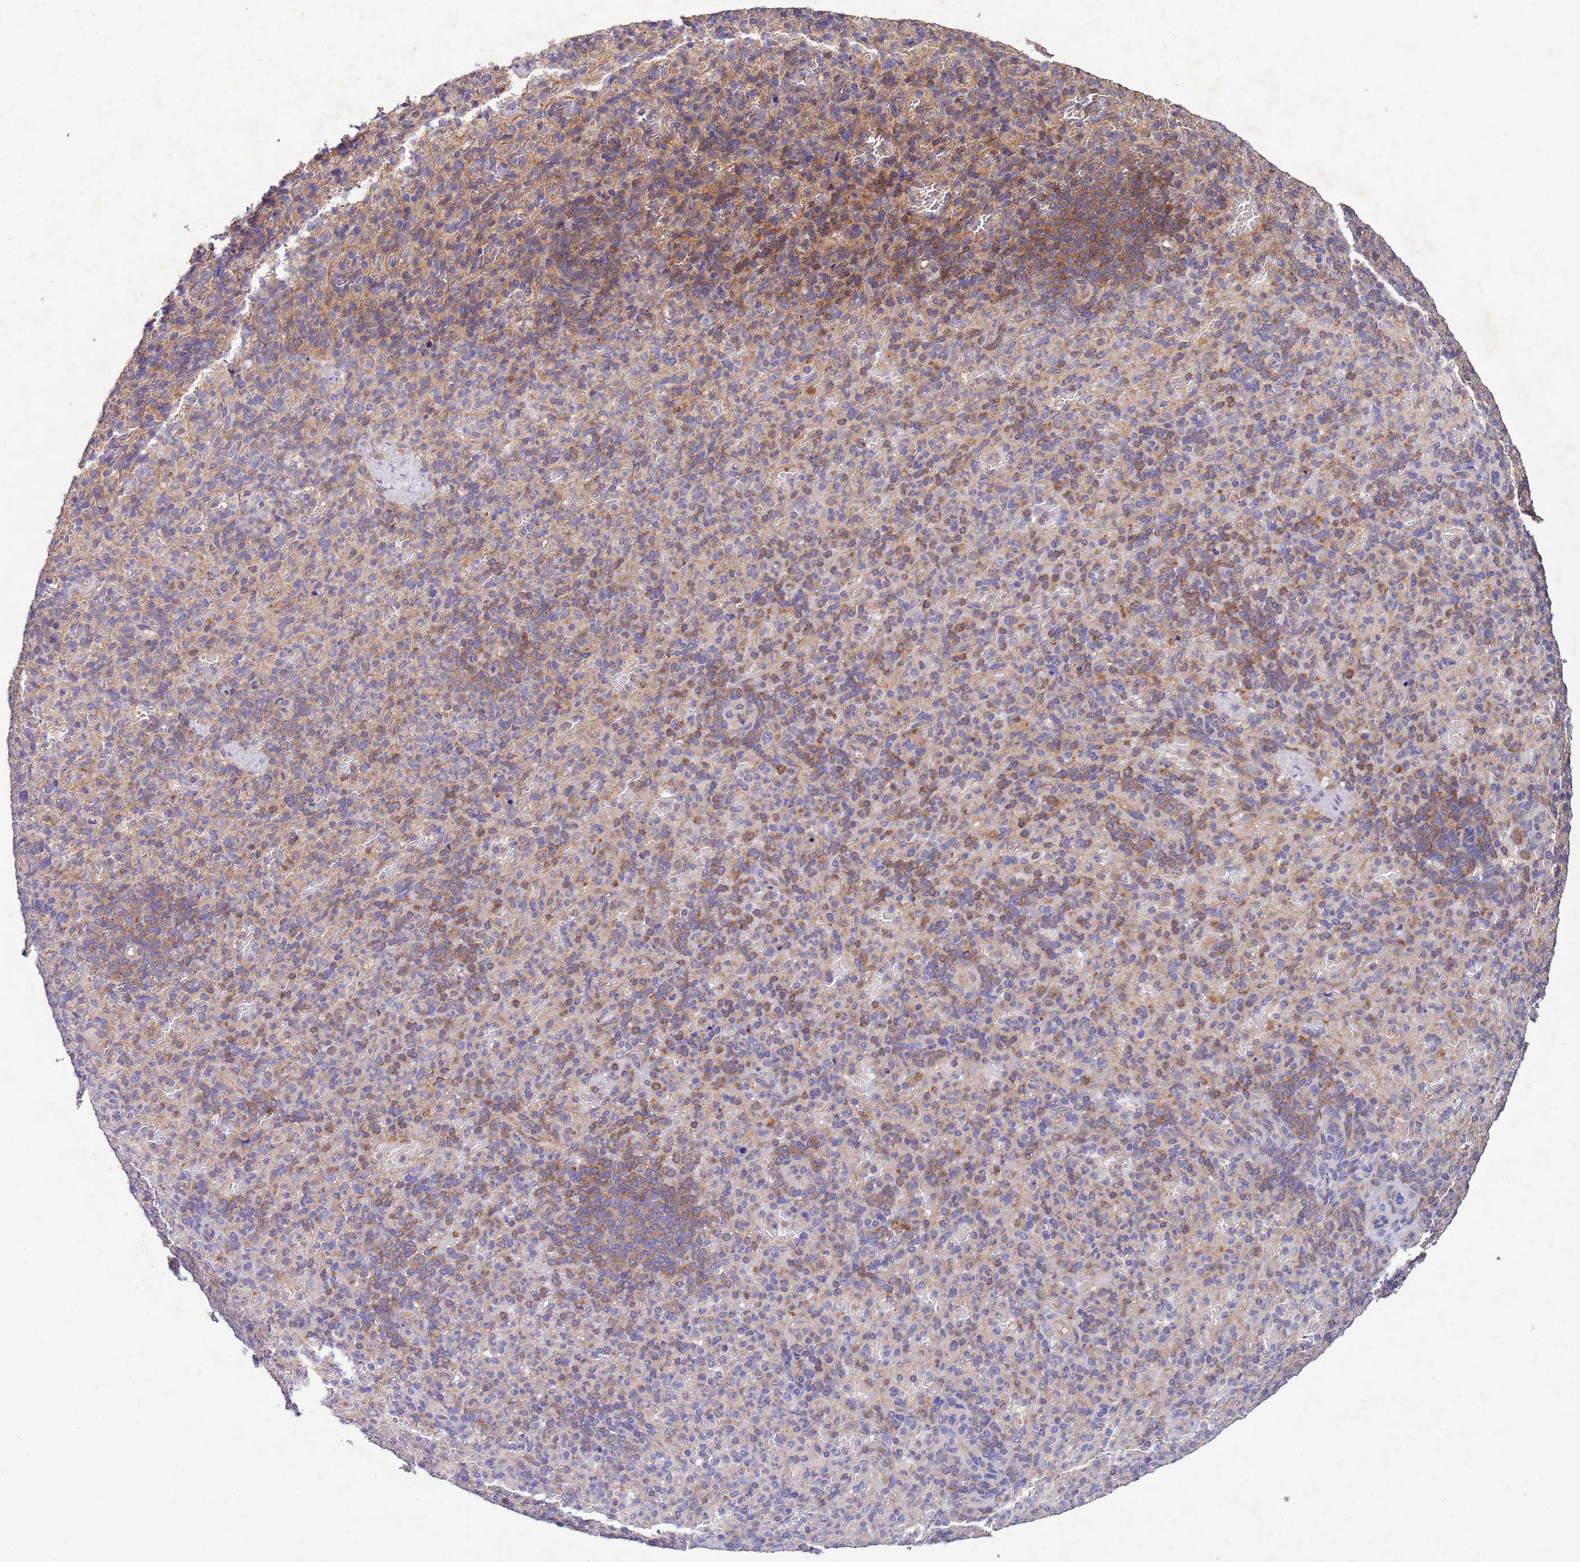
{"staining": {"intensity": "moderate", "quantity": "25%-75%", "location": "cytoplasmic/membranous"}, "tissue": "spleen", "cell_type": "Cells in red pulp", "image_type": "normal", "snomed": [{"axis": "morphology", "description": "Normal tissue, NOS"}, {"axis": "topography", "description": "Spleen"}], "caption": "Normal spleen displays moderate cytoplasmic/membranous expression in about 25%-75% of cells in red pulp, visualized by immunohistochemistry.", "gene": "CDC34", "patient": {"sex": "female", "age": 74}}